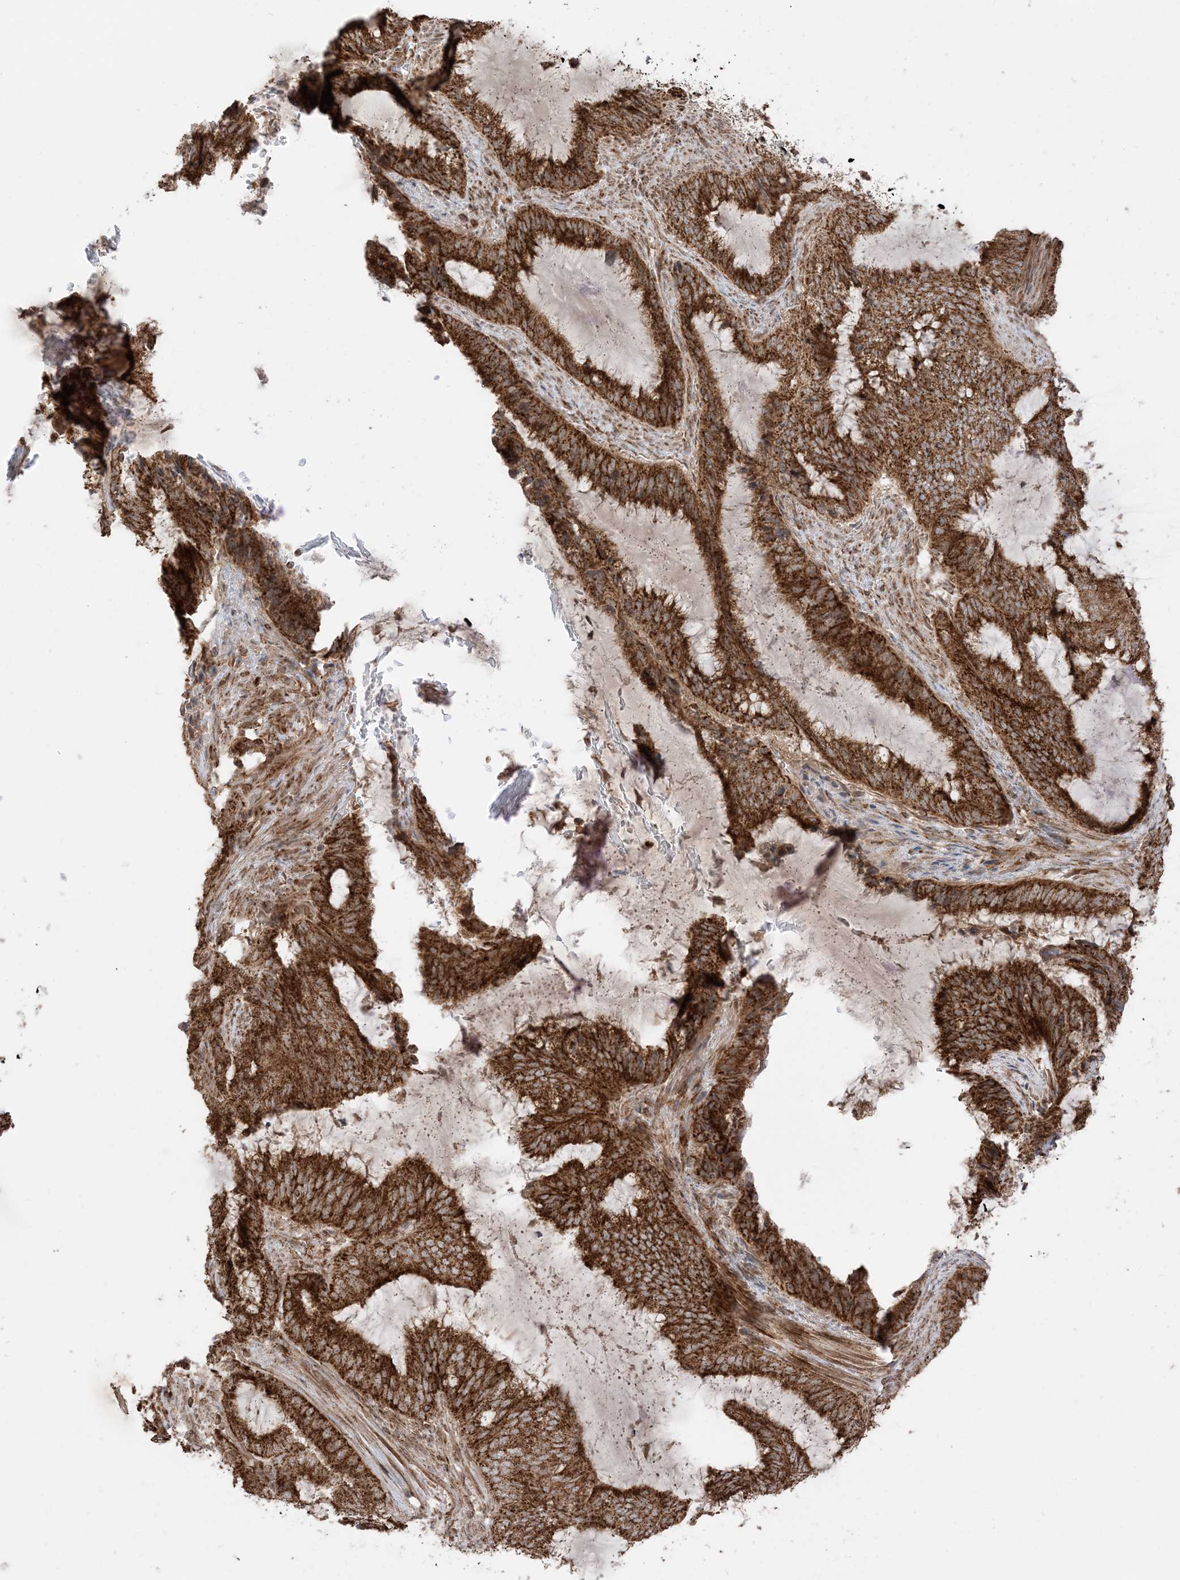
{"staining": {"intensity": "strong", "quantity": ">75%", "location": "cytoplasmic/membranous"}, "tissue": "endometrial cancer", "cell_type": "Tumor cells", "image_type": "cancer", "snomed": [{"axis": "morphology", "description": "Adenocarcinoma, NOS"}, {"axis": "topography", "description": "Endometrium"}], "caption": "This is an image of immunohistochemistry (IHC) staining of adenocarcinoma (endometrial), which shows strong positivity in the cytoplasmic/membranous of tumor cells.", "gene": "N4BP3", "patient": {"sex": "female", "age": 51}}